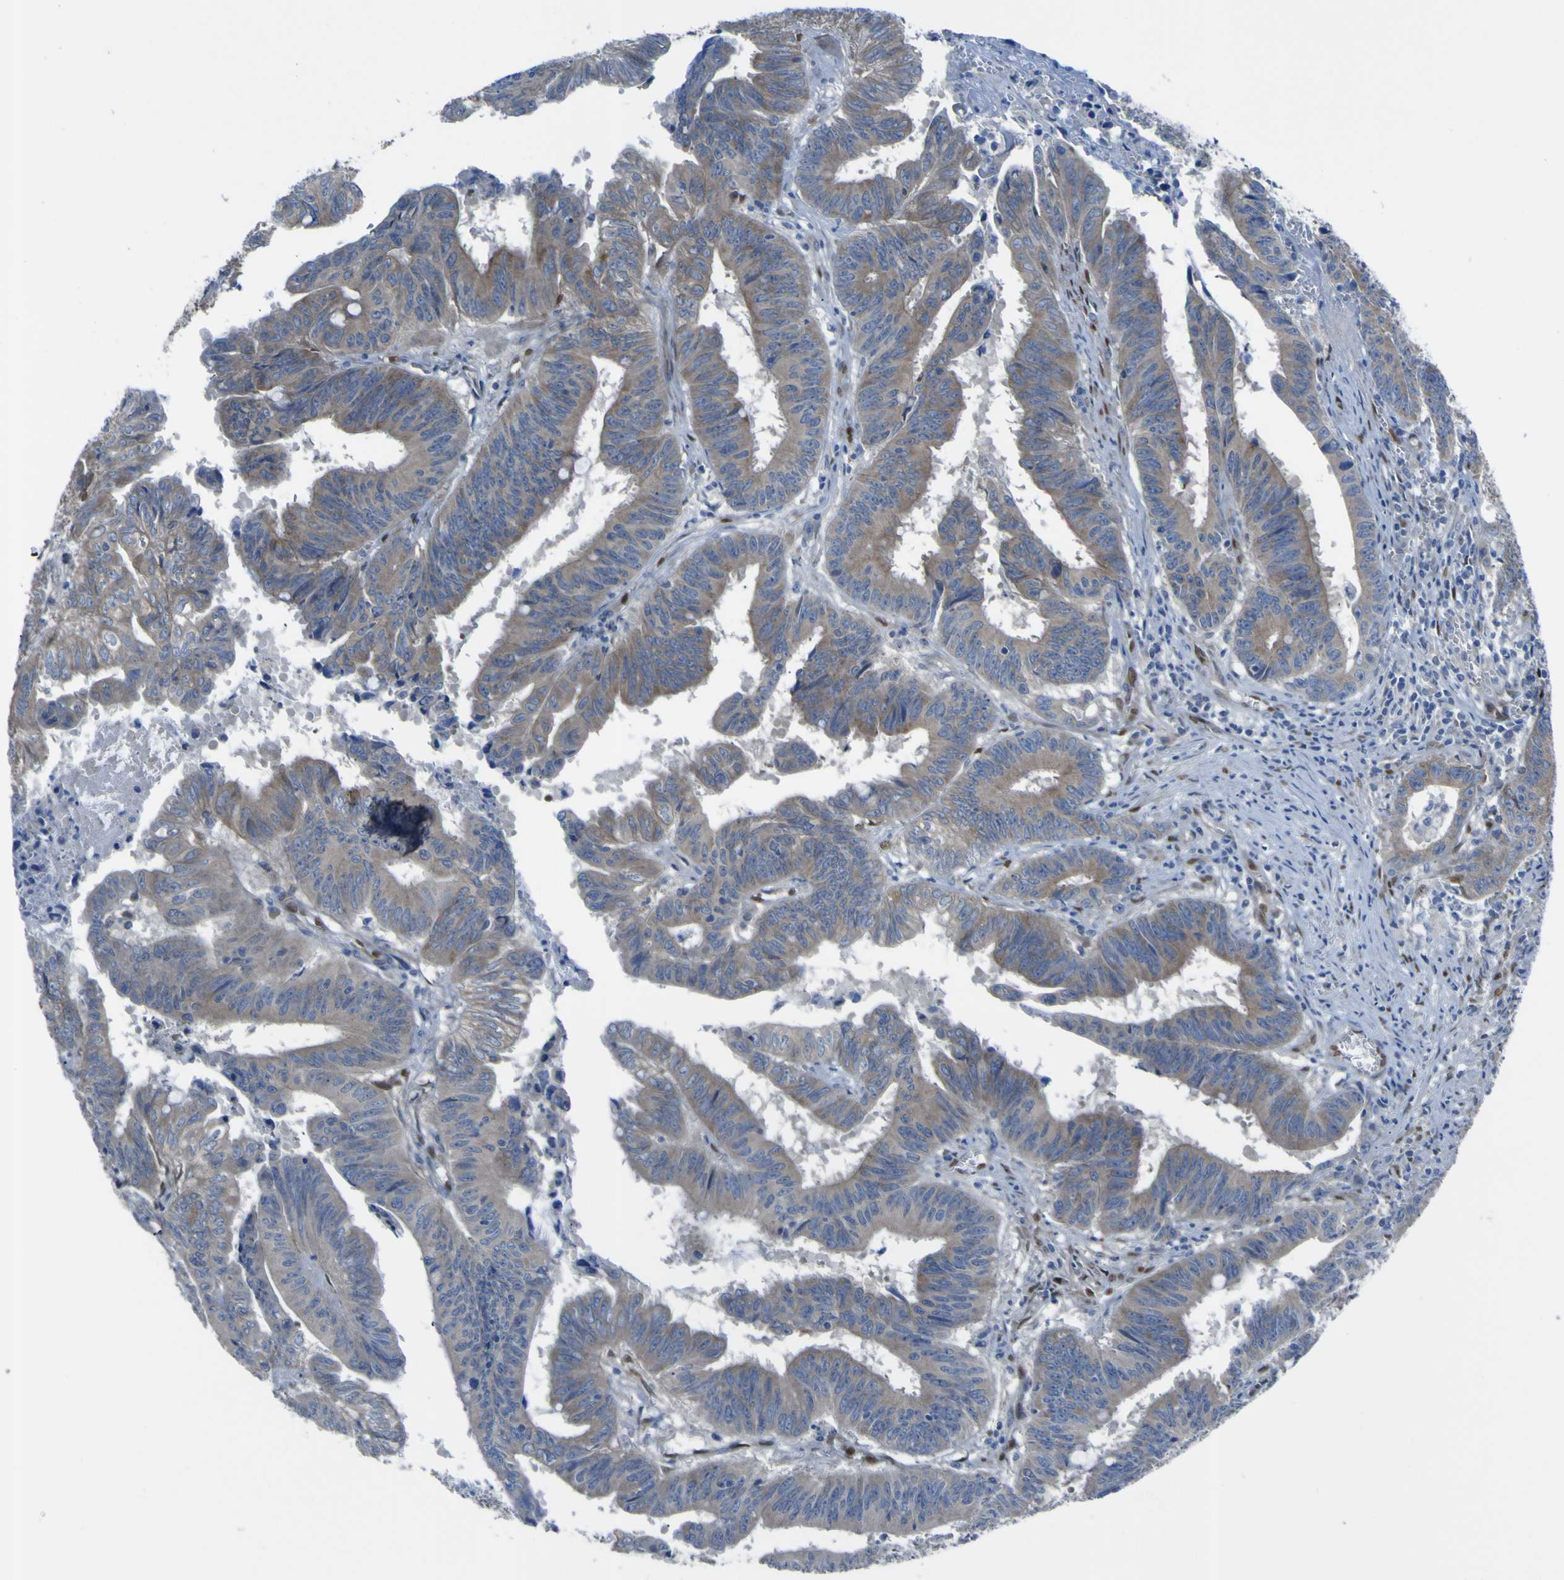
{"staining": {"intensity": "moderate", "quantity": "25%-75%", "location": "cytoplasmic/membranous"}, "tissue": "colorectal cancer", "cell_type": "Tumor cells", "image_type": "cancer", "snomed": [{"axis": "morphology", "description": "Adenocarcinoma, NOS"}, {"axis": "topography", "description": "Colon"}], "caption": "Colorectal cancer (adenocarcinoma) stained with a protein marker demonstrates moderate staining in tumor cells.", "gene": "LRRN1", "patient": {"sex": "male", "age": 45}}